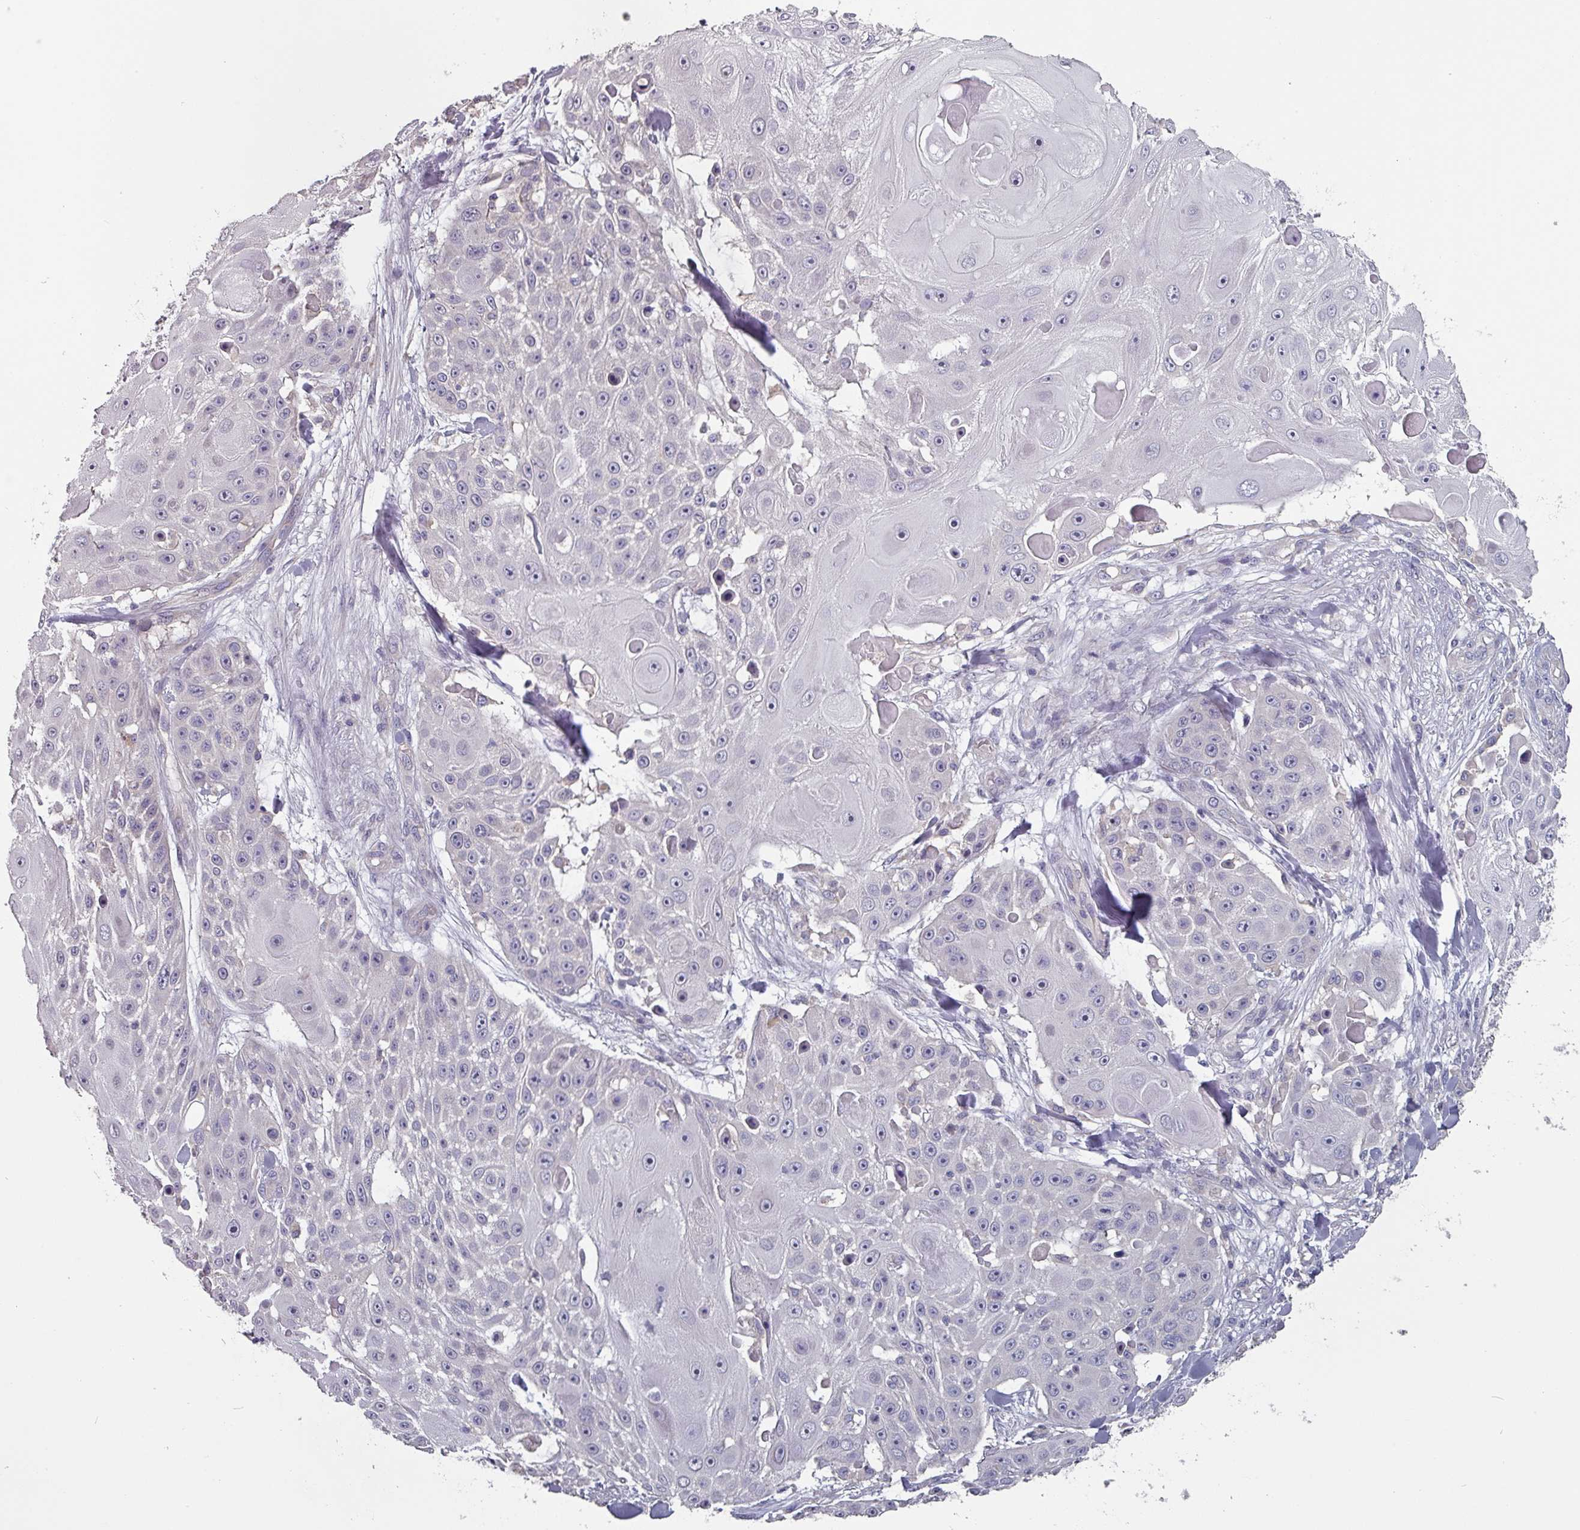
{"staining": {"intensity": "negative", "quantity": "none", "location": "none"}, "tissue": "skin cancer", "cell_type": "Tumor cells", "image_type": "cancer", "snomed": [{"axis": "morphology", "description": "Squamous cell carcinoma, NOS"}, {"axis": "topography", "description": "Skin"}], "caption": "A histopathology image of skin cancer stained for a protein exhibits no brown staining in tumor cells.", "gene": "PRAMEF8", "patient": {"sex": "female", "age": 86}}